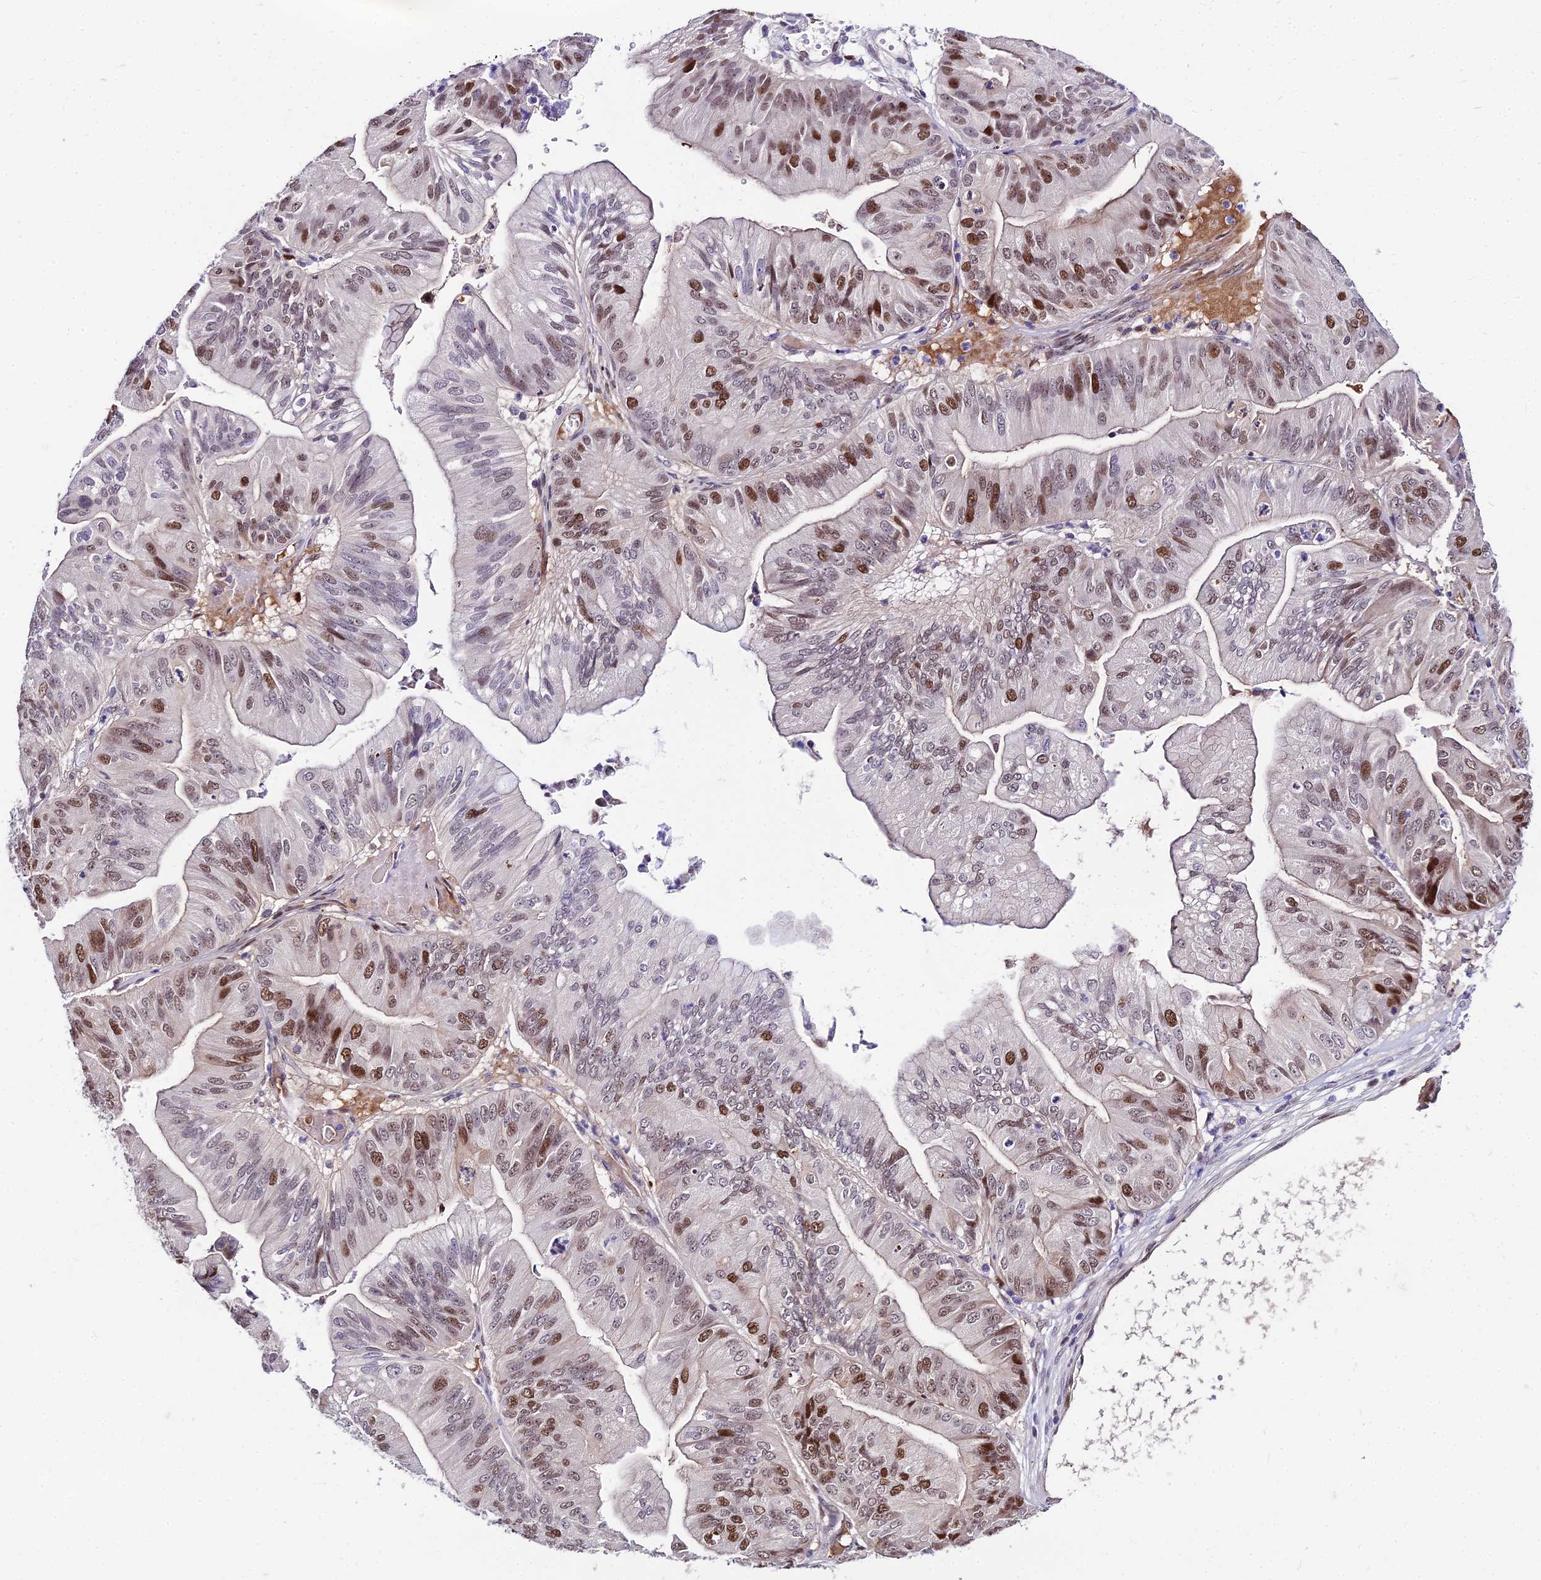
{"staining": {"intensity": "moderate", "quantity": "25%-75%", "location": "nuclear"}, "tissue": "ovarian cancer", "cell_type": "Tumor cells", "image_type": "cancer", "snomed": [{"axis": "morphology", "description": "Cystadenocarcinoma, mucinous, NOS"}, {"axis": "topography", "description": "Ovary"}], "caption": "DAB (3,3'-diaminobenzidine) immunohistochemical staining of human ovarian mucinous cystadenocarcinoma demonstrates moderate nuclear protein positivity in about 25%-75% of tumor cells. Ihc stains the protein in brown and the nuclei are stained blue.", "gene": "TRIML2", "patient": {"sex": "female", "age": 61}}